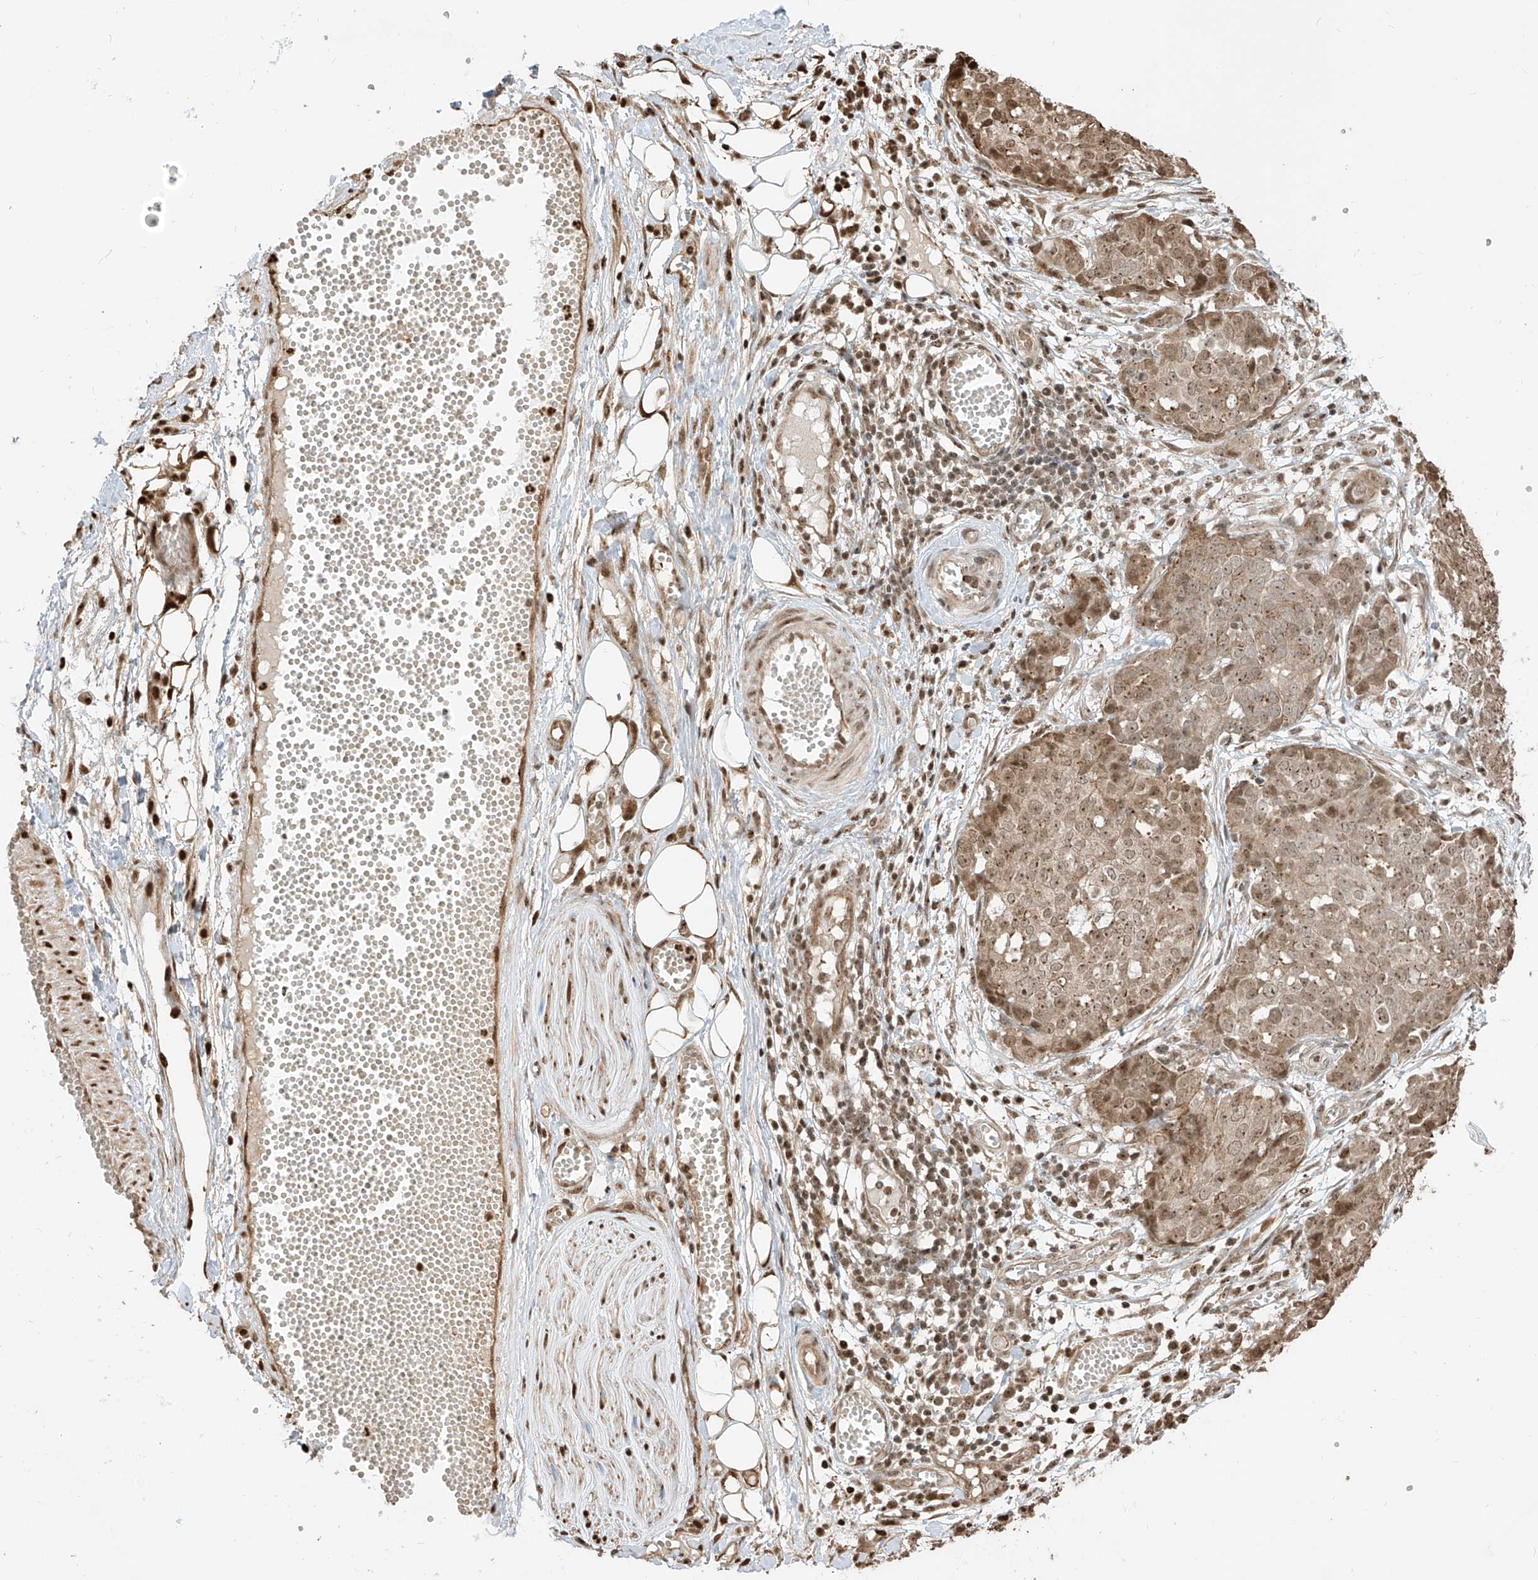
{"staining": {"intensity": "moderate", "quantity": ">75%", "location": "cytoplasmic/membranous,nuclear"}, "tissue": "ovarian cancer", "cell_type": "Tumor cells", "image_type": "cancer", "snomed": [{"axis": "morphology", "description": "Cystadenocarcinoma, serous, NOS"}, {"axis": "topography", "description": "Soft tissue"}, {"axis": "topography", "description": "Ovary"}], "caption": "This micrograph reveals ovarian cancer stained with immunohistochemistry (IHC) to label a protein in brown. The cytoplasmic/membranous and nuclear of tumor cells show moderate positivity for the protein. Nuclei are counter-stained blue.", "gene": "VMP1", "patient": {"sex": "female", "age": 57}}